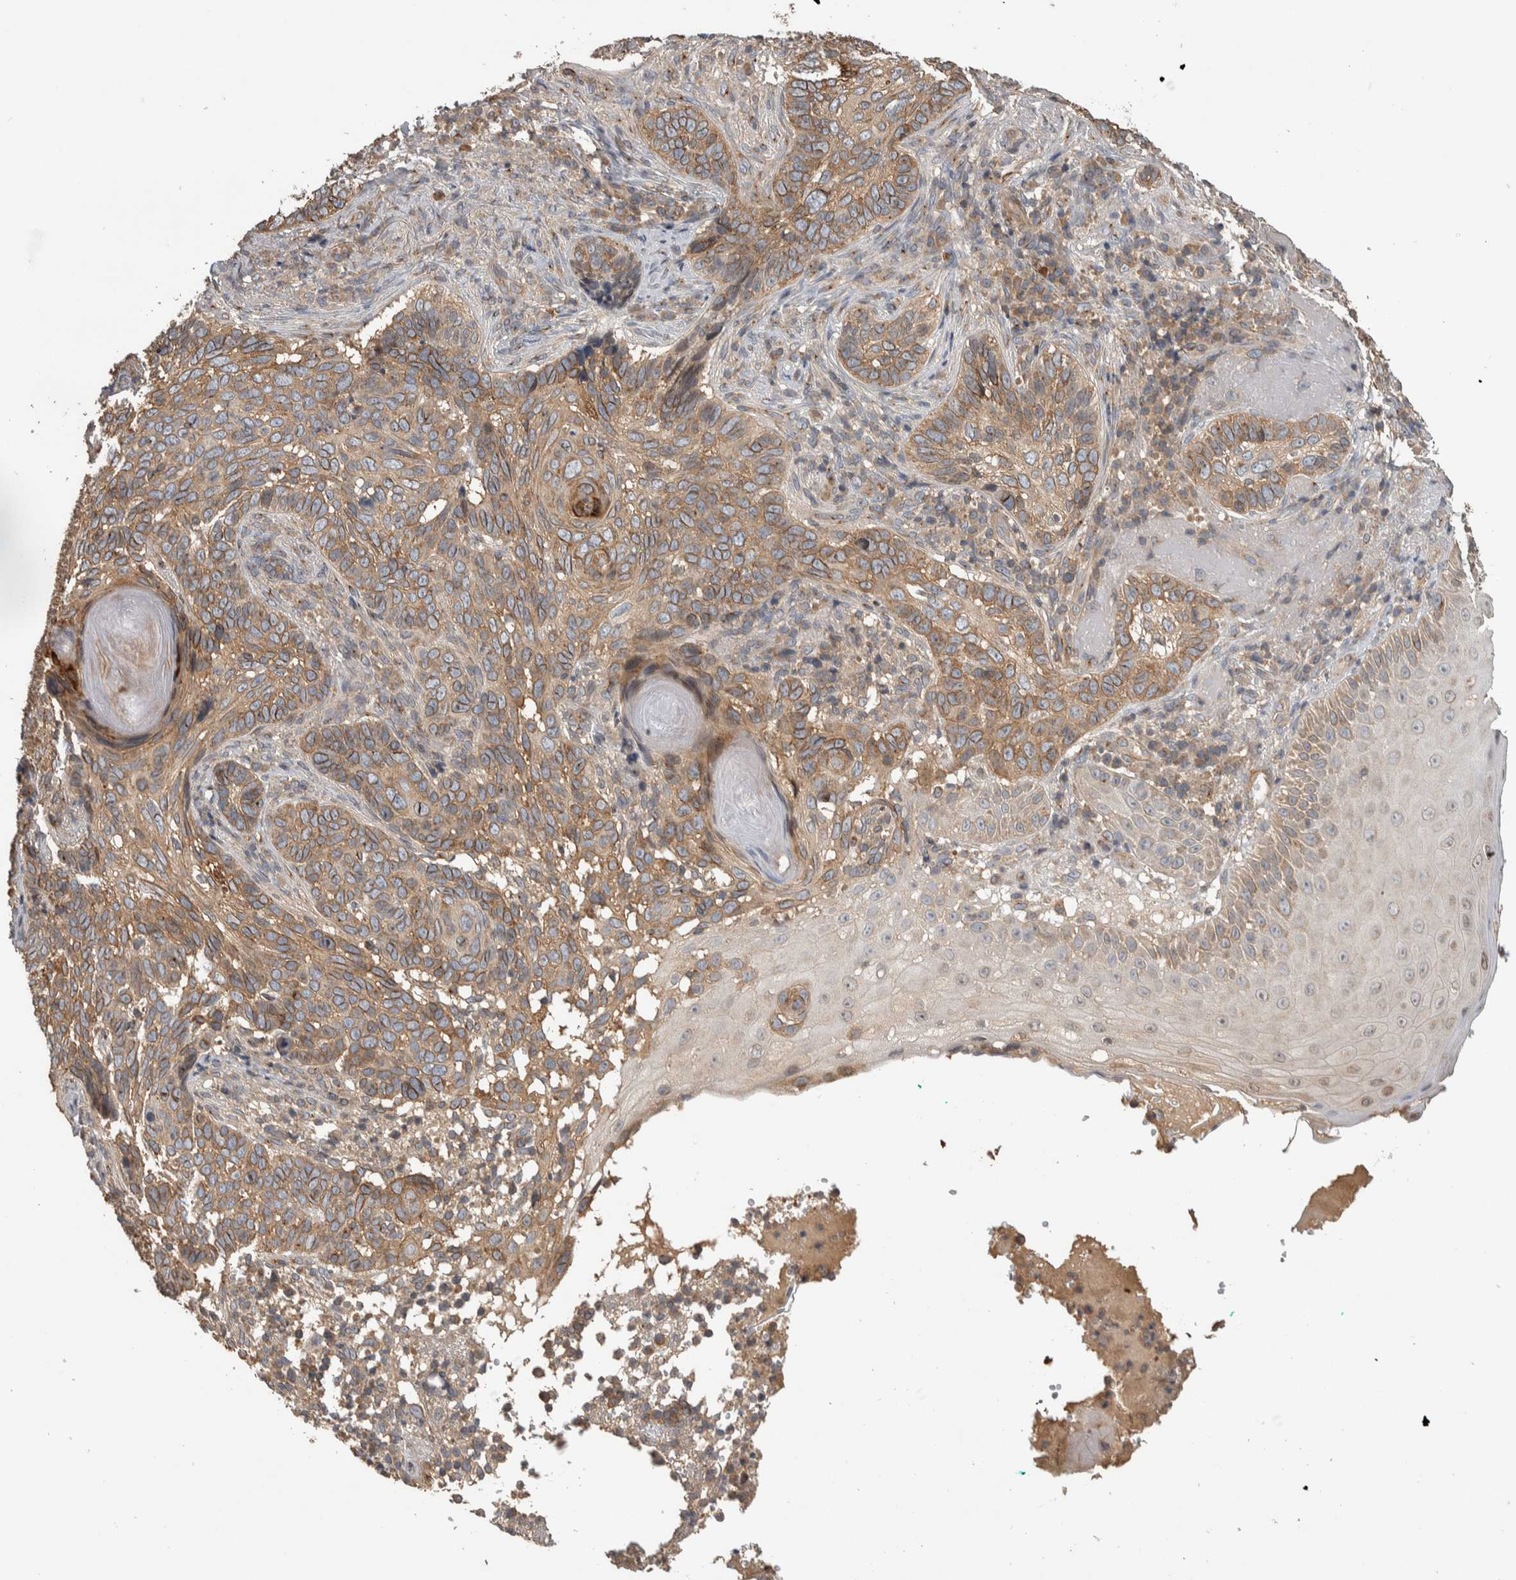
{"staining": {"intensity": "moderate", "quantity": ">75%", "location": "cytoplasmic/membranous"}, "tissue": "skin cancer", "cell_type": "Tumor cells", "image_type": "cancer", "snomed": [{"axis": "morphology", "description": "Basal cell carcinoma"}, {"axis": "topography", "description": "Skin"}], "caption": "Human skin basal cell carcinoma stained with a protein marker displays moderate staining in tumor cells.", "gene": "IFRD1", "patient": {"sex": "female", "age": 89}}